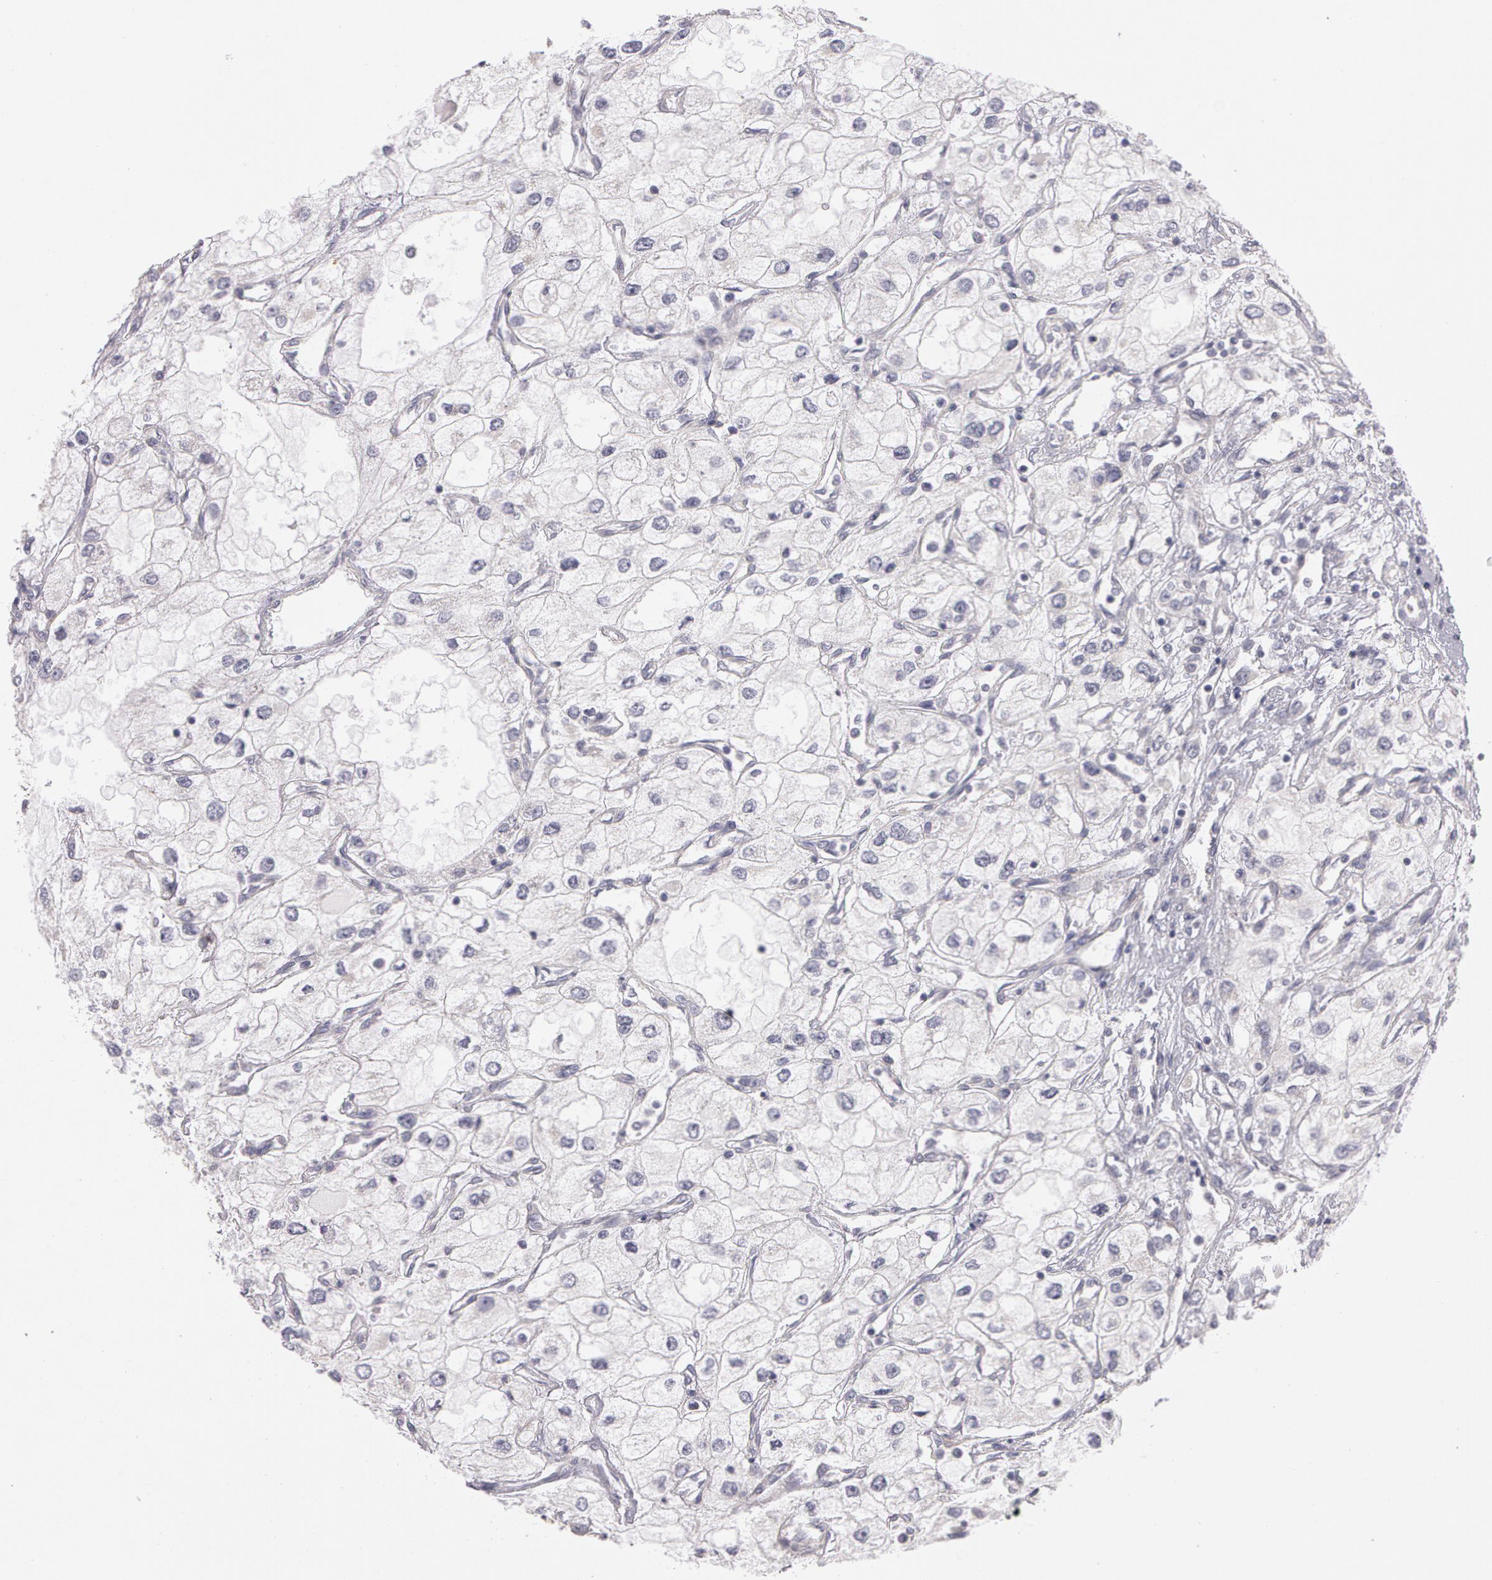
{"staining": {"intensity": "negative", "quantity": "none", "location": "none"}, "tissue": "renal cancer", "cell_type": "Tumor cells", "image_type": "cancer", "snomed": [{"axis": "morphology", "description": "Adenocarcinoma, NOS"}, {"axis": "topography", "description": "Kidney"}], "caption": "An immunohistochemistry (IHC) image of renal cancer is shown. There is no staining in tumor cells of renal cancer. (DAB IHC visualized using brightfield microscopy, high magnification).", "gene": "NEK9", "patient": {"sex": "male", "age": 57}}